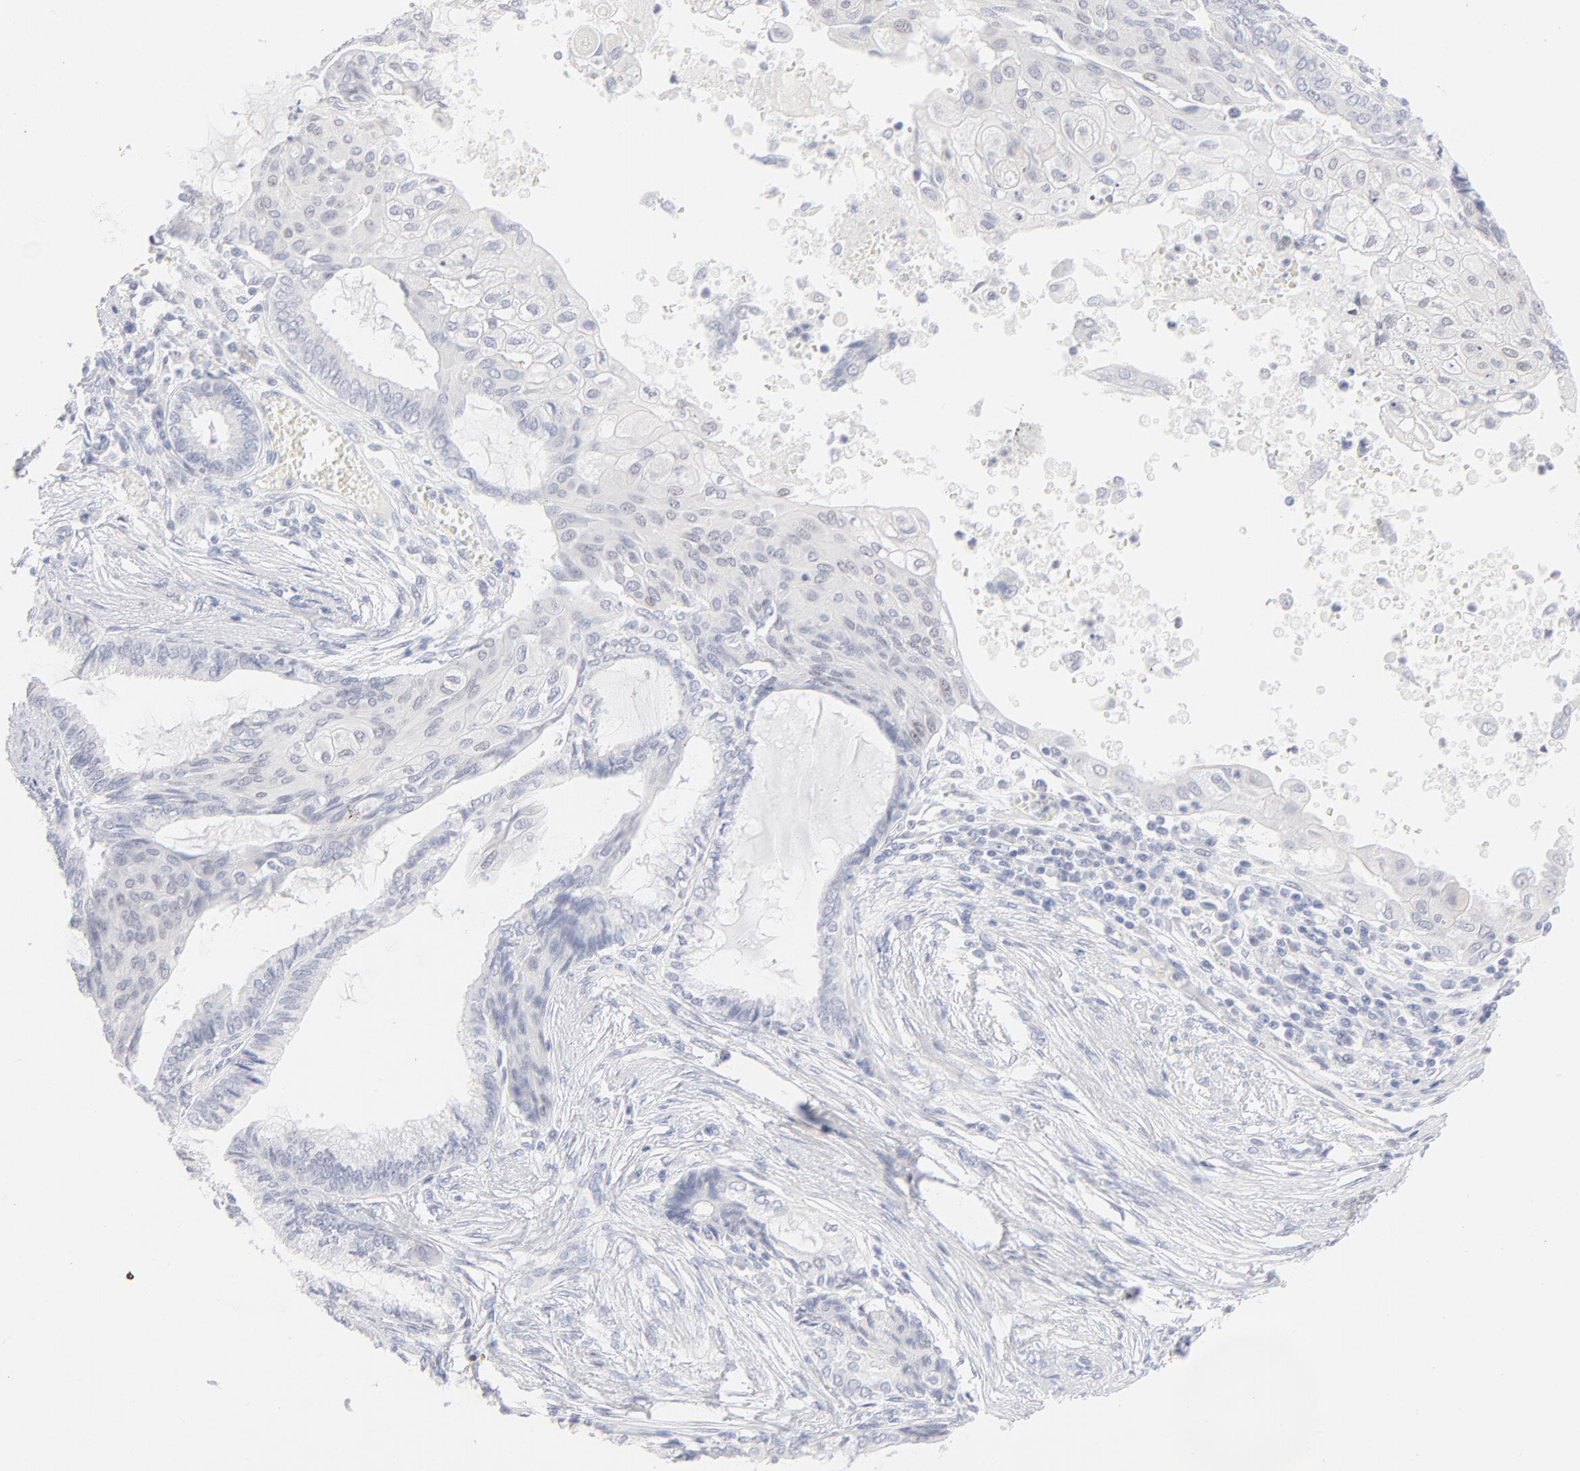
{"staining": {"intensity": "negative", "quantity": "none", "location": "none"}, "tissue": "endometrial cancer", "cell_type": "Tumor cells", "image_type": "cancer", "snomed": [{"axis": "morphology", "description": "Adenocarcinoma, NOS"}, {"axis": "topography", "description": "Endometrium"}], "caption": "The image demonstrates no staining of tumor cells in adenocarcinoma (endometrial). (DAB (3,3'-diaminobenzidine) immunohistochemistry with hematoxylin counter stain).", "gene": "ONECUT1", "patient": {"sex": "female", "age": 79}}